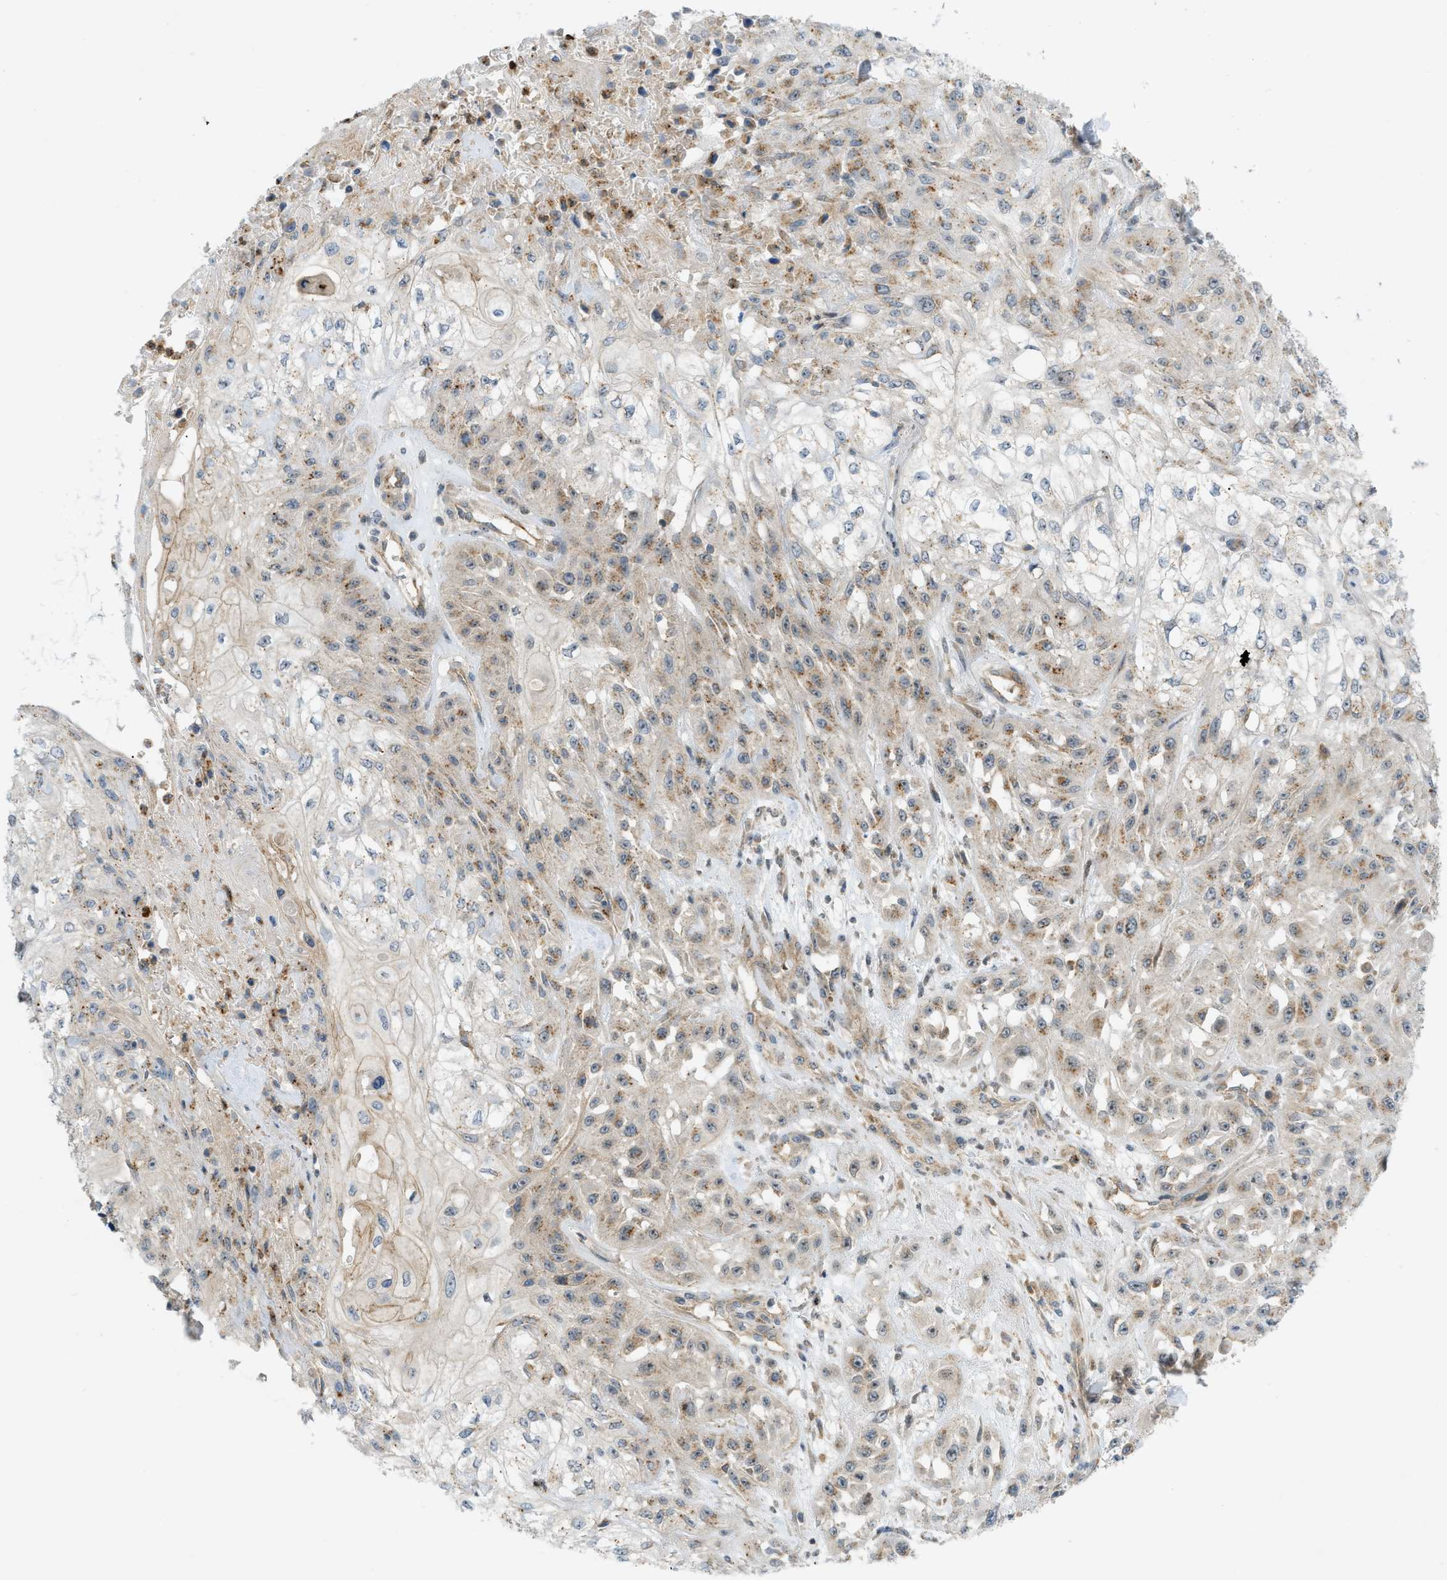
{"staining": {"intensity": "moderate", "quantity": "25%-75%", "location": "cytoplasmic/membranous"}, "tissue": "skin cancer", "cell_type": "Tumor cells", "image_type": "cancer", "snomed": [{"axis": "morphology", "description": "Squamous cell carcinoma, NOS"}, {"axis": "morphology", "description": "Squamous cell carcinoma, metastatic, NOS"}, {"axis": "topography", "description": "Skin"}, {"axis": "topography", "description": "Lymph node"}], "caption": "Protein expression analysis of skin metastatic squamous cell carcinoma shows moderate cytoplasmic/membranous positivity in about 25%-75% of tumor cells.", "gene": "GRK6", "patient": {"sex": "male", "age": 75}}